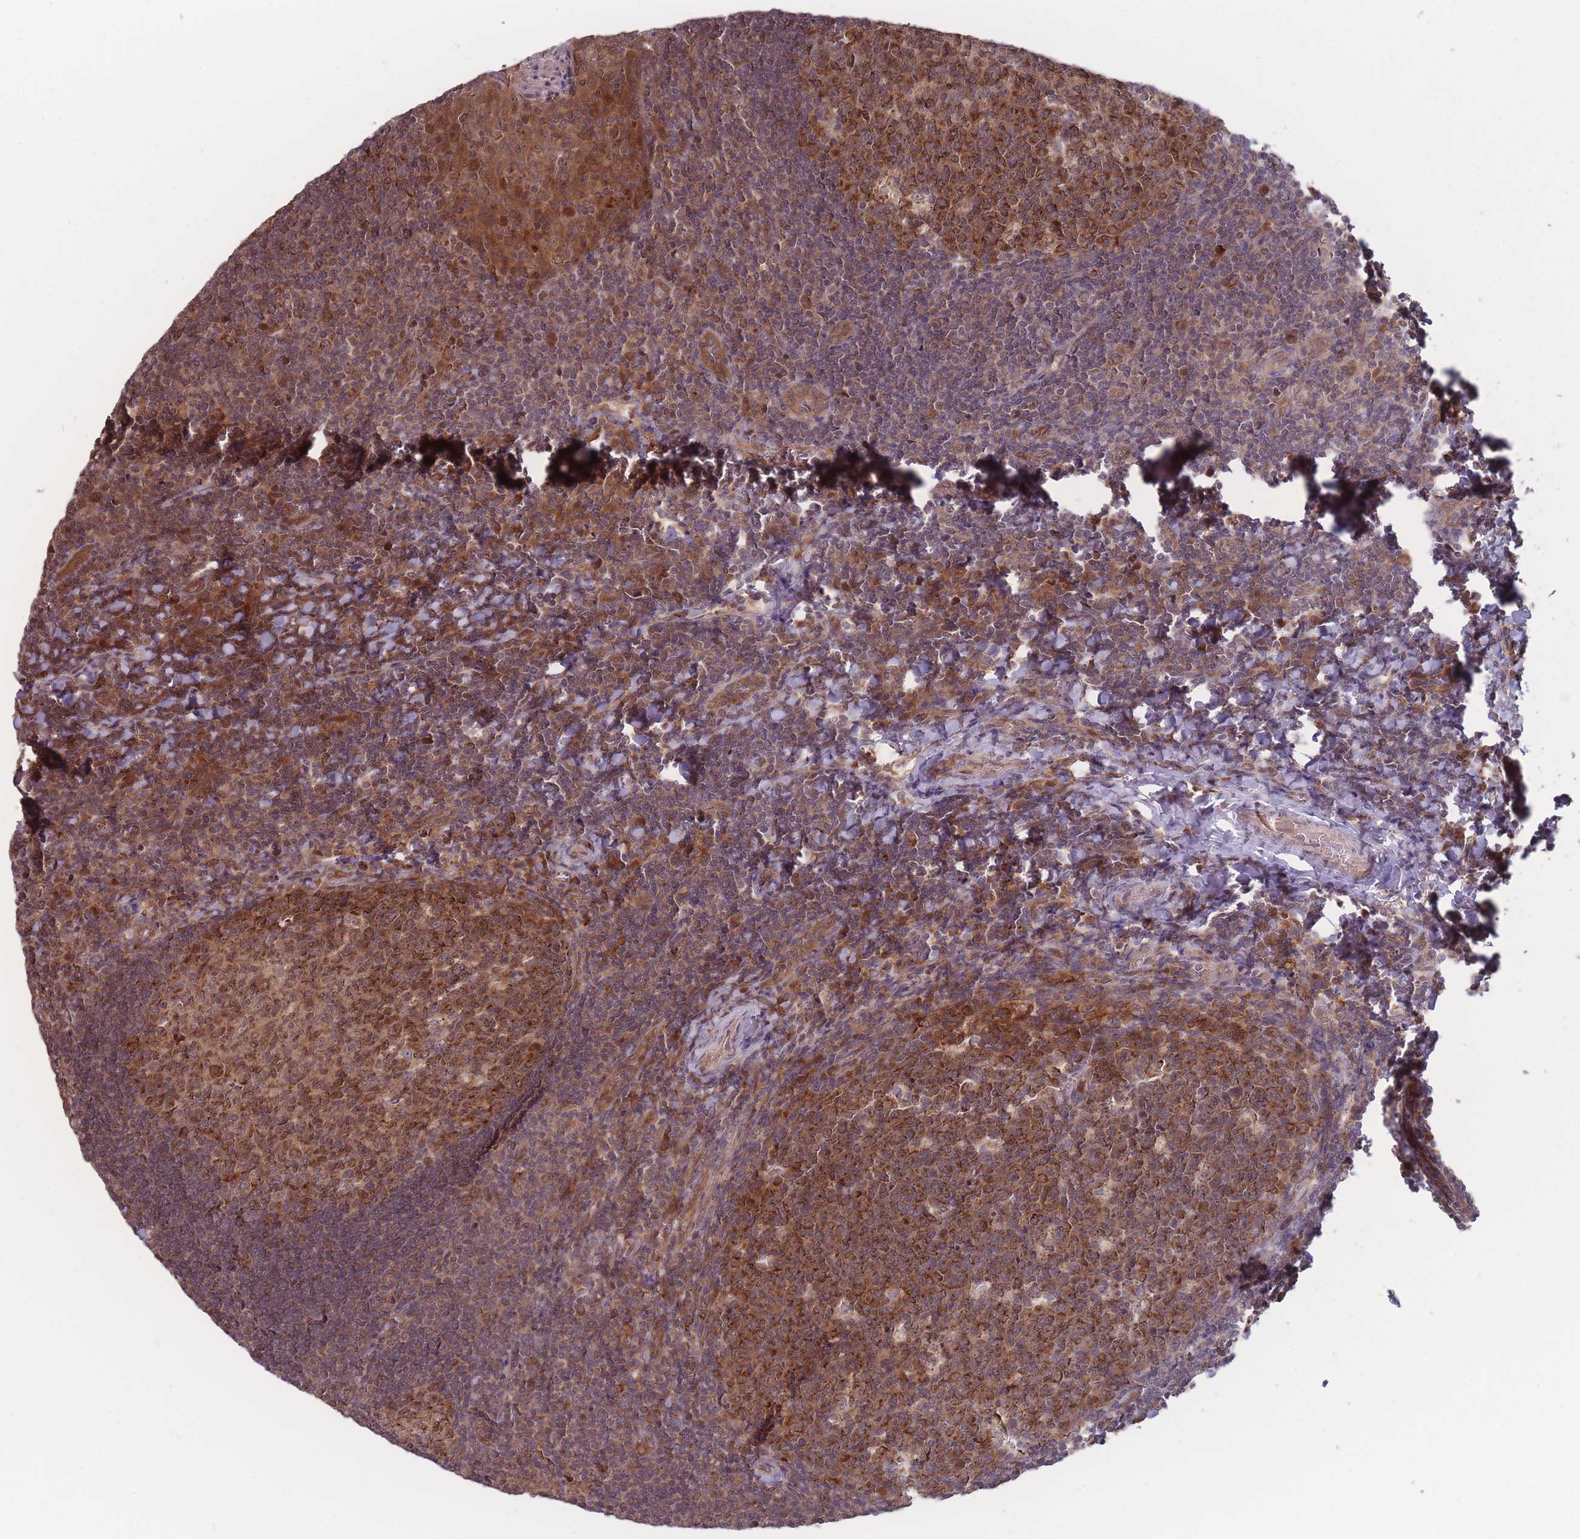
{"staining": {"intensity": "strong", "quantity": ">75%", "location": "cytoplasmic/membranous"}, "tissue": "tonsil", "cell_type": "Germinal center cells", "image_type": "normal", "snomed": [{"axis": "morphology", "description": "Normal tissue, NOS"}, {"axis": "topography", "description": "Tonsil"}], "caption": "This image demonstrates immunohistochemistry (IHC) staining of normal human tonsil, with high strong cytoplasmic/membranous expression in approximately >75% of germinal center cells.", "gene": "RPS18", "patient": {"sex": "male", "age": 17}}